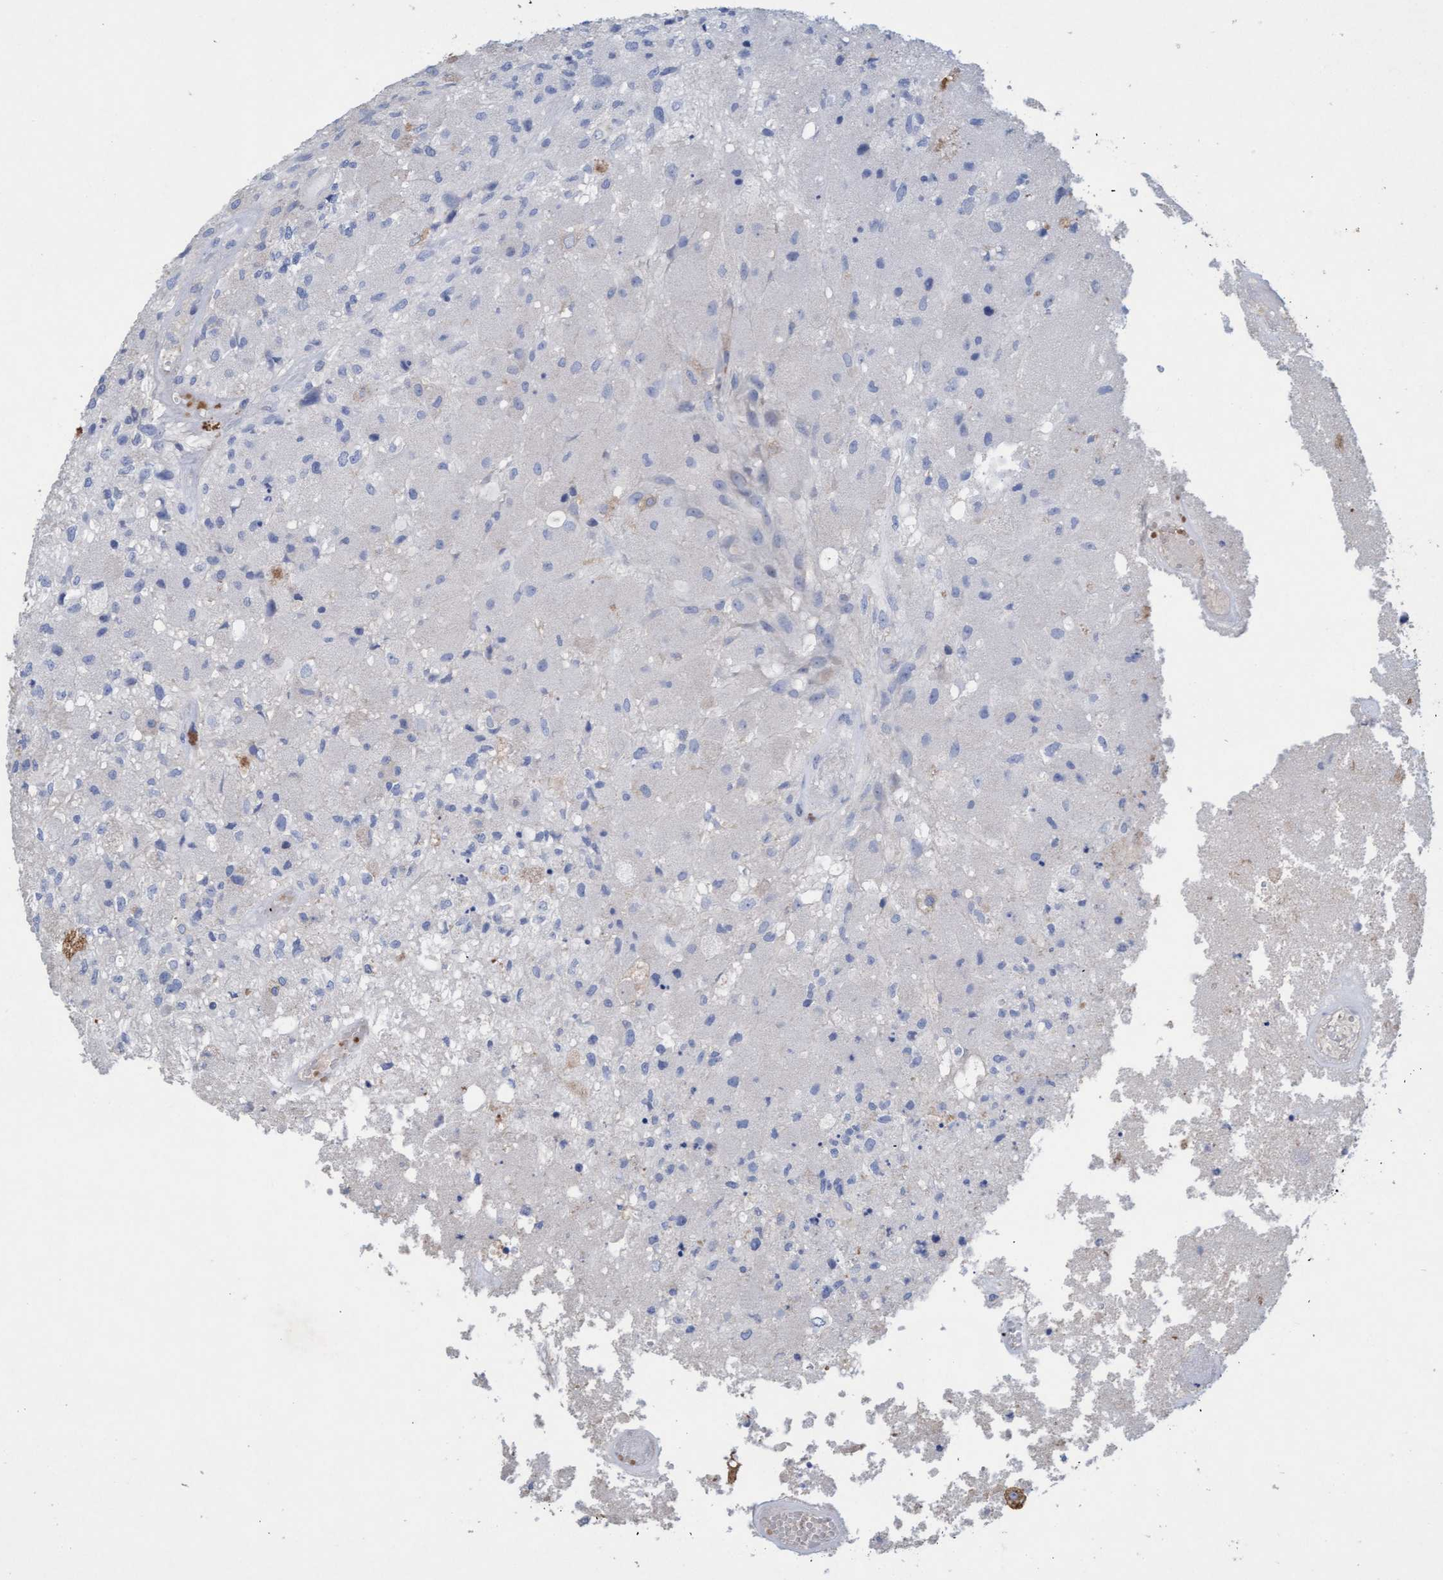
{"staining": {"intensity": "negative", "quantity": "none", "location": "none"}, "tissue": "glioma", "cell_type": "Tumor cells", "image_type": "cancer", "snomed": [{"axis": "morphology", "description": "Normal tissue, NOS"}, {"axis": "morphology", "description": "Glioma, malignant, High grade"}, {"axis": "topography", "description": "Cerebral cortex"}], "caption": "High magnification brightfield microscopy of glioma stained with DAB (3,3'-diaminobenzidine) (brown) and counterstained with hematoxylin (blue): tumor cells show no significant positivity.", "gene": "SIGIRR", "patient": {"sex": "male", "age": 77}}